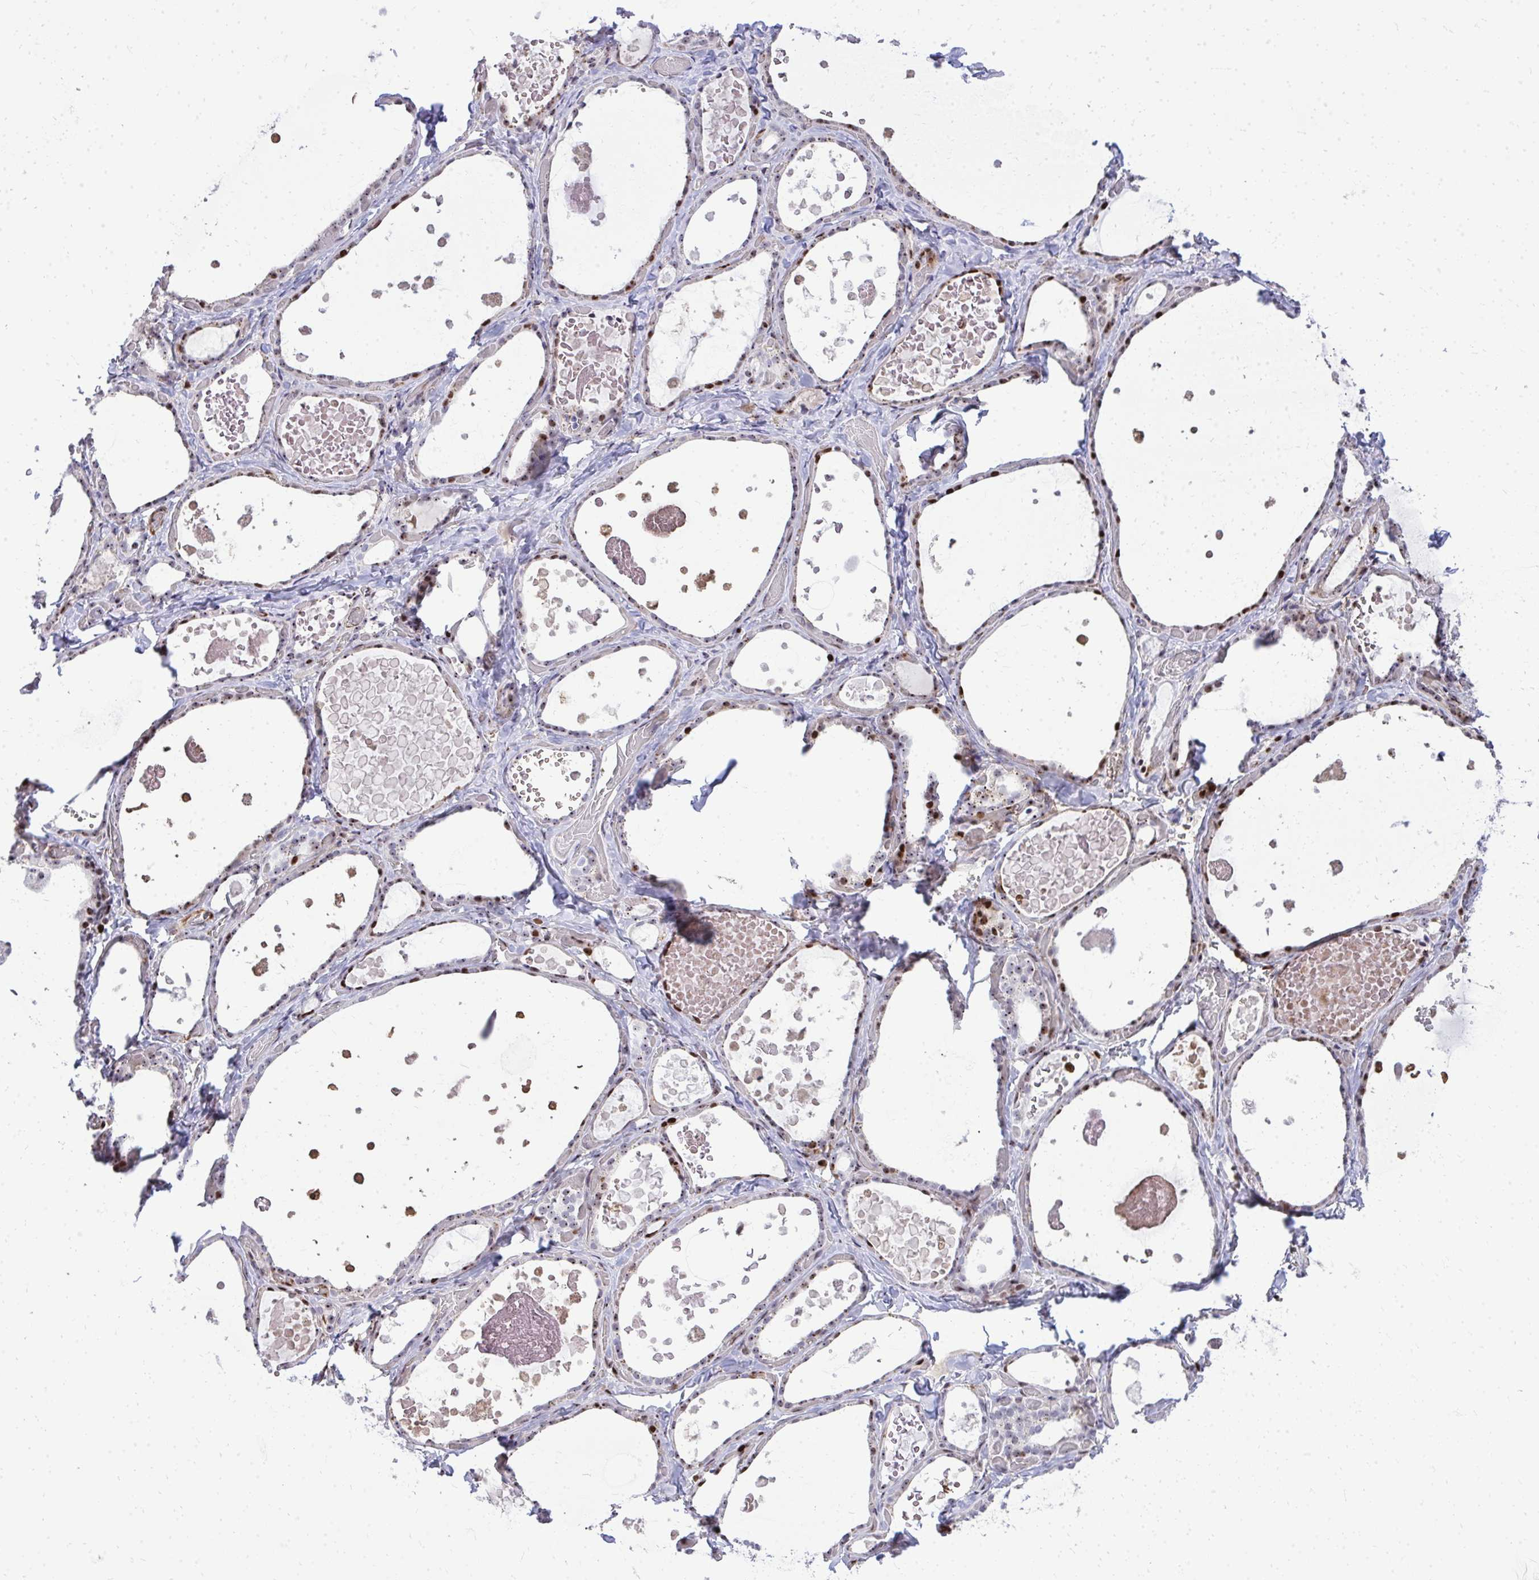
{"staining": {"intensity": "moderate", "quantity": ">75%", "location": "nuclear"}, "tissue": "thyroid gland", "cell_type": "Glandular cells", "image_type": "normal", "snomed": [{"axis": "morphology", "description": "Normal tissue, NOS"}, {"axis": "topography", "description": "Thyroid gland"}], "caption": "A micrograph showing moderate nuclear staining in approximately >75% of glandular cells in benign thyroid gland, as visualized by brown immunohistochemical staining.", "gene": "DLX4", "patient": {"sex": "female", "age": 56}}